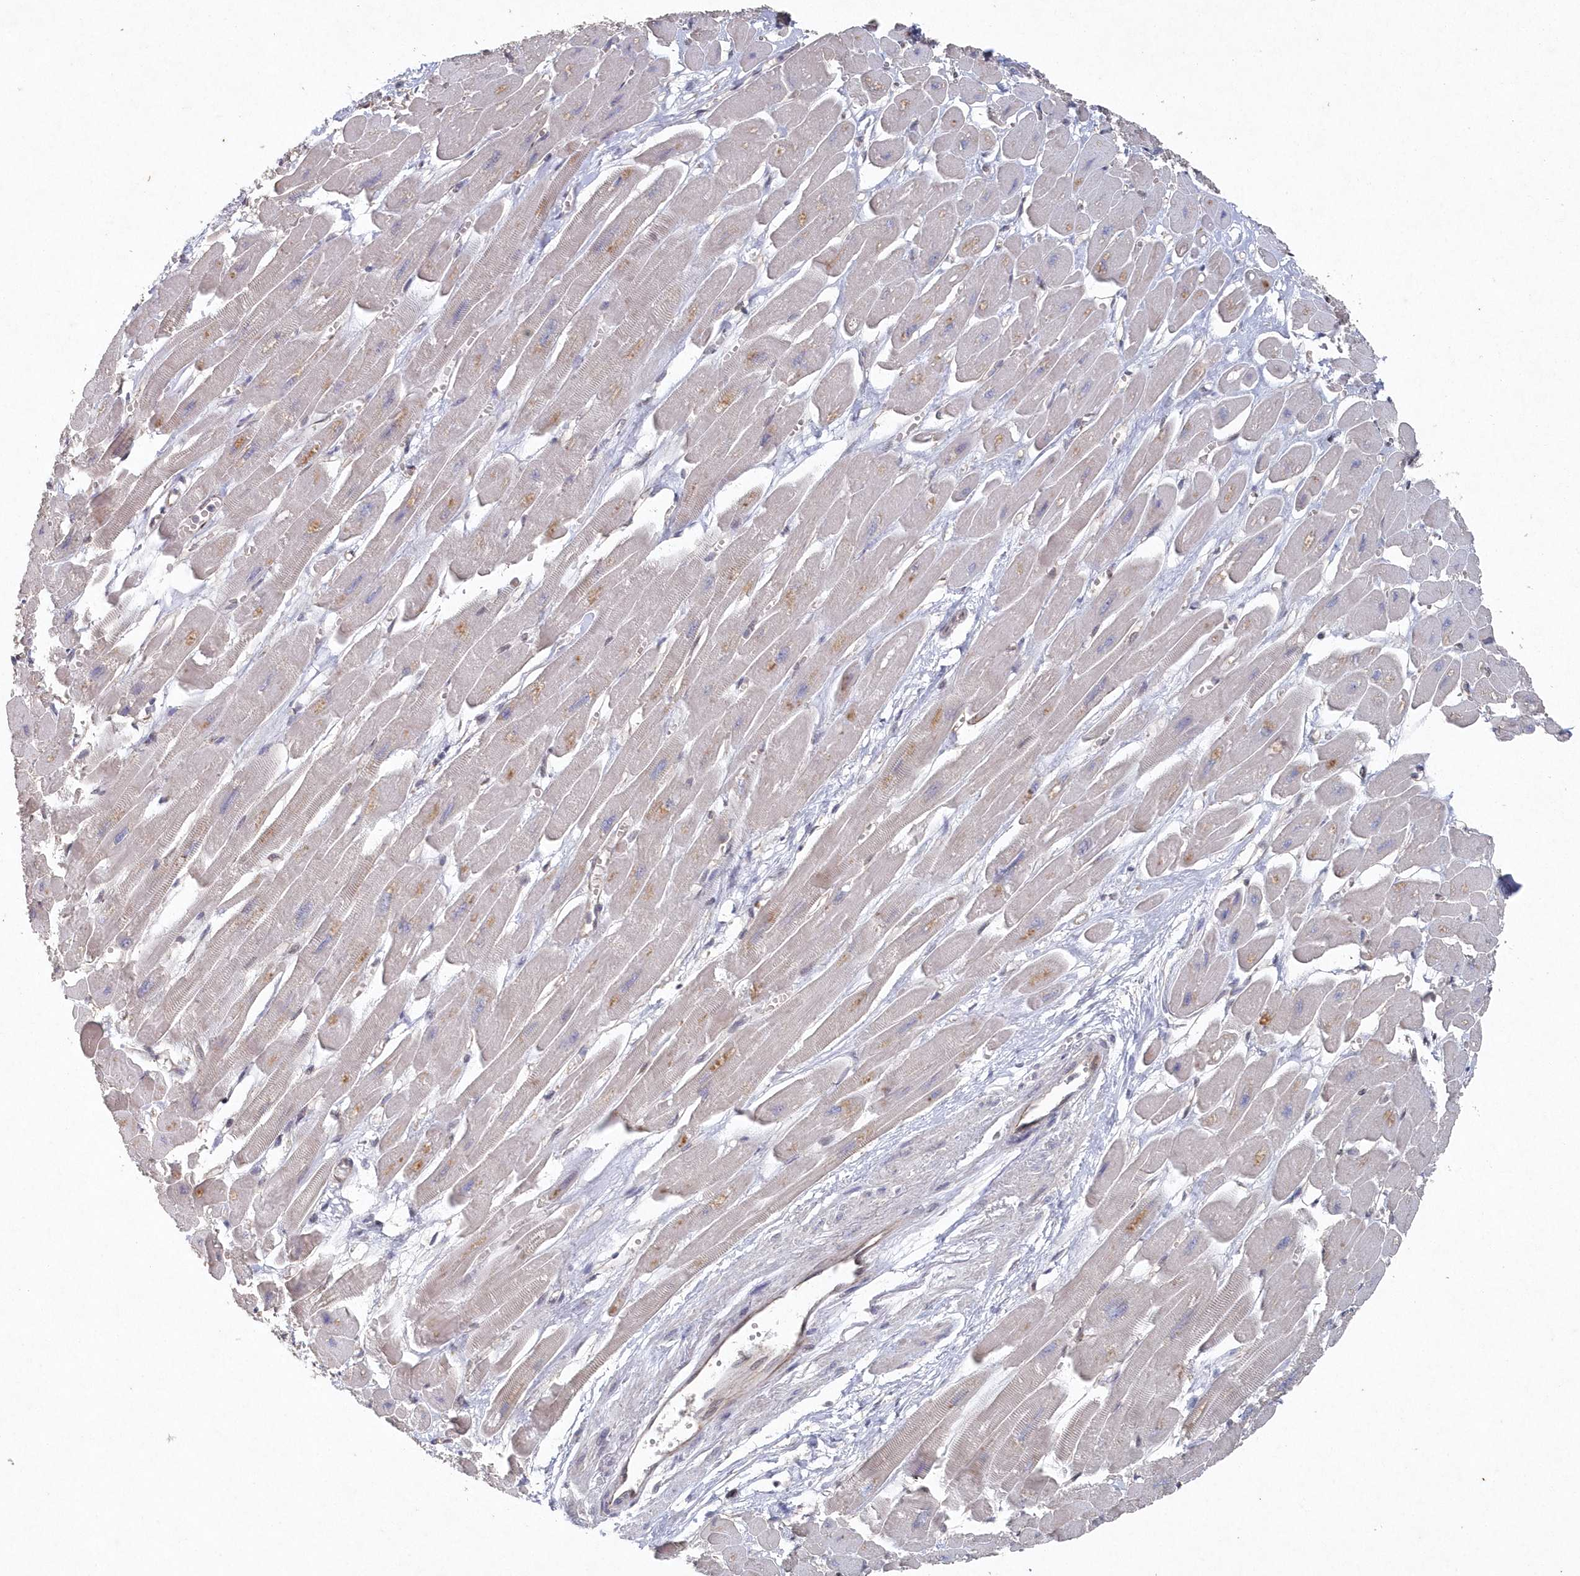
{"staining": {"intensity": "weak", "quantity": "<25%", "location": "cytoplasmic/membranous"}, "tissue": "heart muscle", "cell_type": "Cardiomyocytes", "image_type": "normal", "snomed": [{"axis": "morphology", "description": "Normal tissue, NOS"}, {"axis": "topography", "description": "Heart"}], "caption": "High magnification brightfield microscopy of unremarkable heart muscle stained with DAB (3,3'-diaminobenzidine) (brown) and counterstained with hematoxylin (blue): cardiomyocytes show no significant expression.", "gene": "VSIG2", "patient": {"sex": "female", "age": 54}}